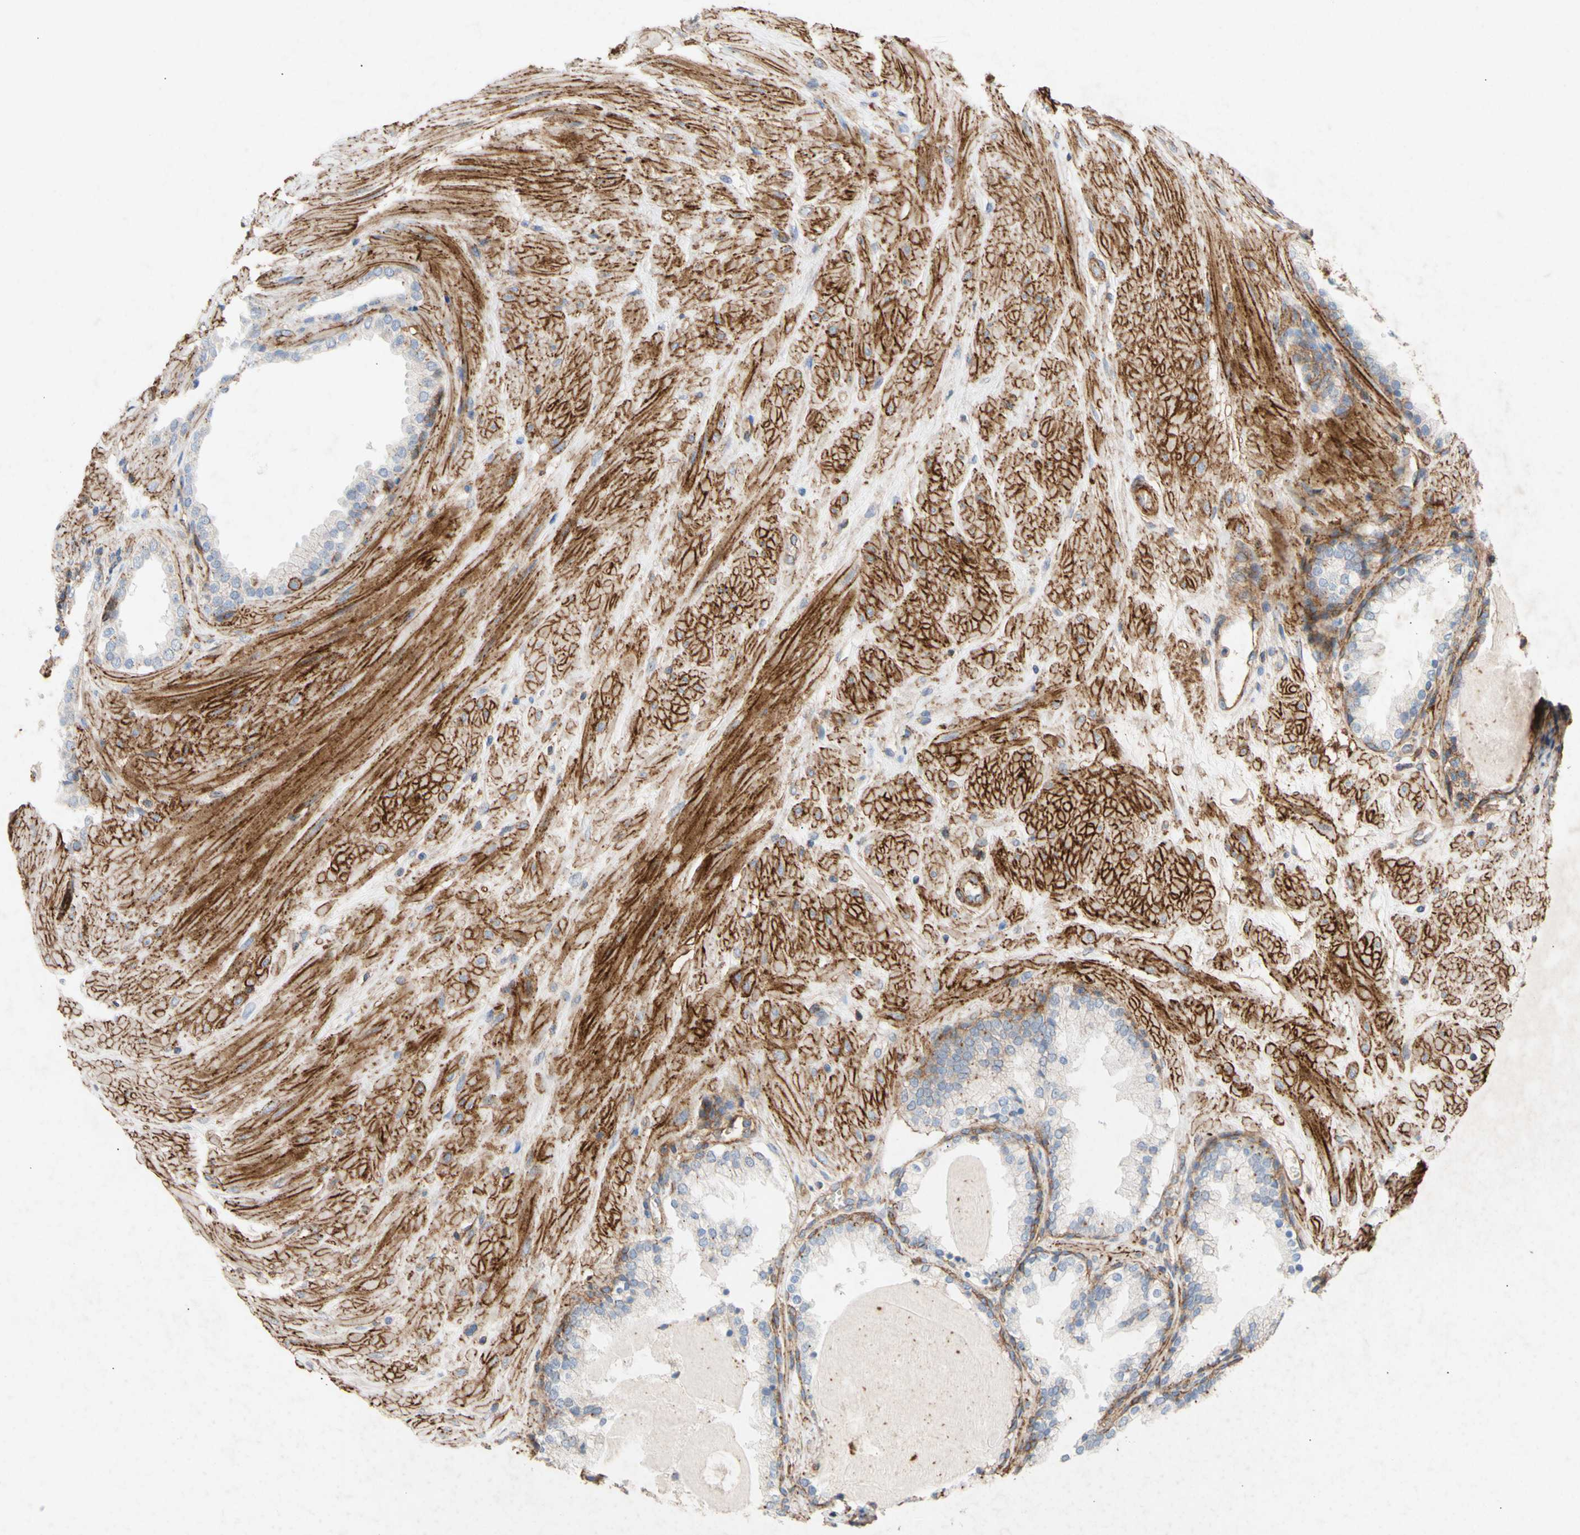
{"staining": {"intensity": "moderate", "quantity": "<25%", "location": "cytoplasmic/membranous"}, "tissue": "prostate", "cell_type": "Glandular cells", "image_type": "normal", "snomed": [{"axis": "morphology", "description": "Normal tissue, NOS"}, {"axis": "topography", "description": "Prostate"}], "caption": "Moderate cytoplasmic/membranous expression is identified in approximately <25% of glandular cells in normal prostate.", "gene": "ATP2A3", "patient": {"sex": "male", "age": 51}}